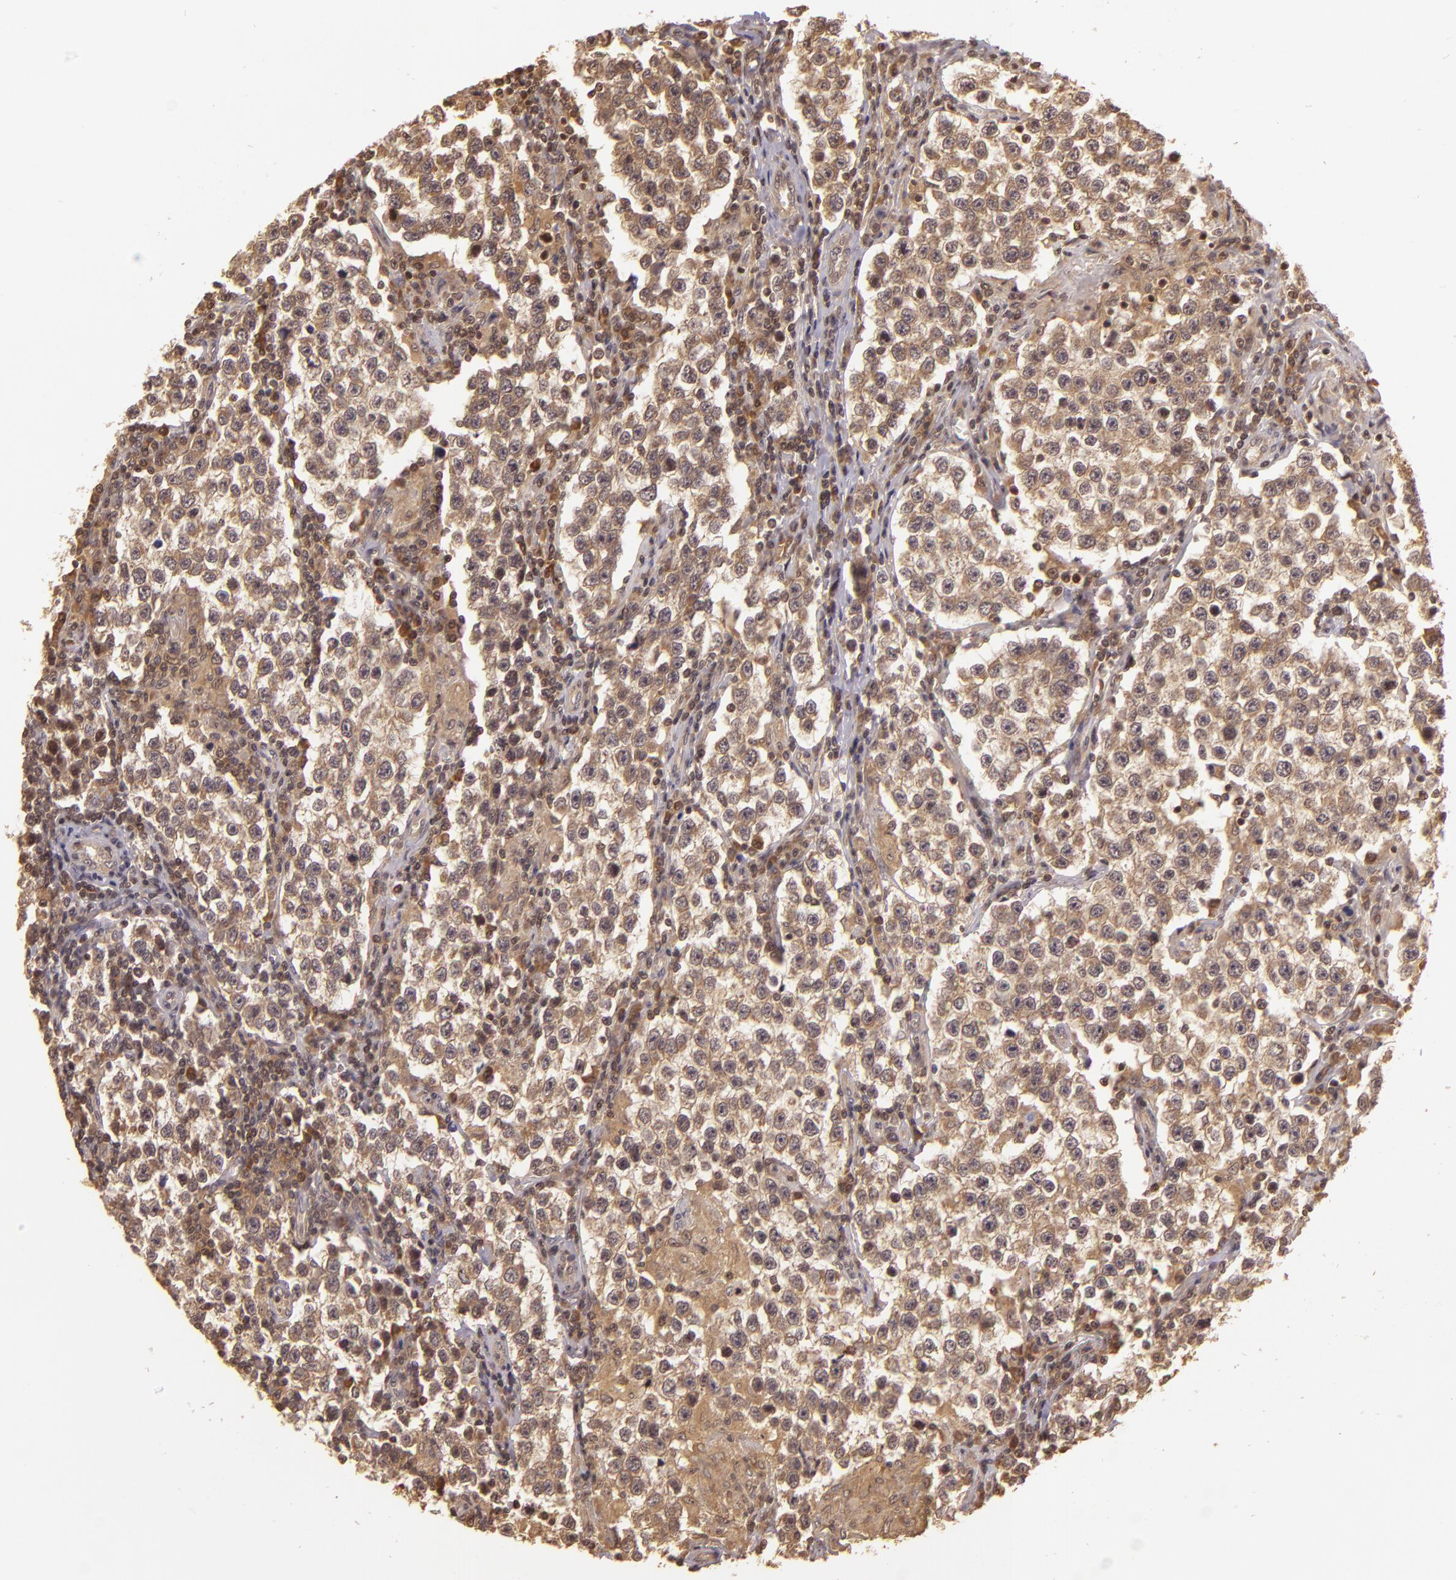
{"staining": {"intensity": "weak", "quantity": ">75%", "location": "cytoplasmic/membranous"}, "tissue": "testis cancer", "cell_type": "Tumor cells", "image_type": "cancer", "snomed": [{"axis": "morphology", "description": "Seminoma, NOS"}, {"axis": "topography", "description": "Testis"}], "caption": "IHC of human testis cancer shows low levels of weak cytoplasmic/membranous positivity in approximately >75% of tumor cells. (IHC, brightfield microscopy, high magnification).", "gene": "TXNRD2", "patient": {"sex": "male", "age": 36}}